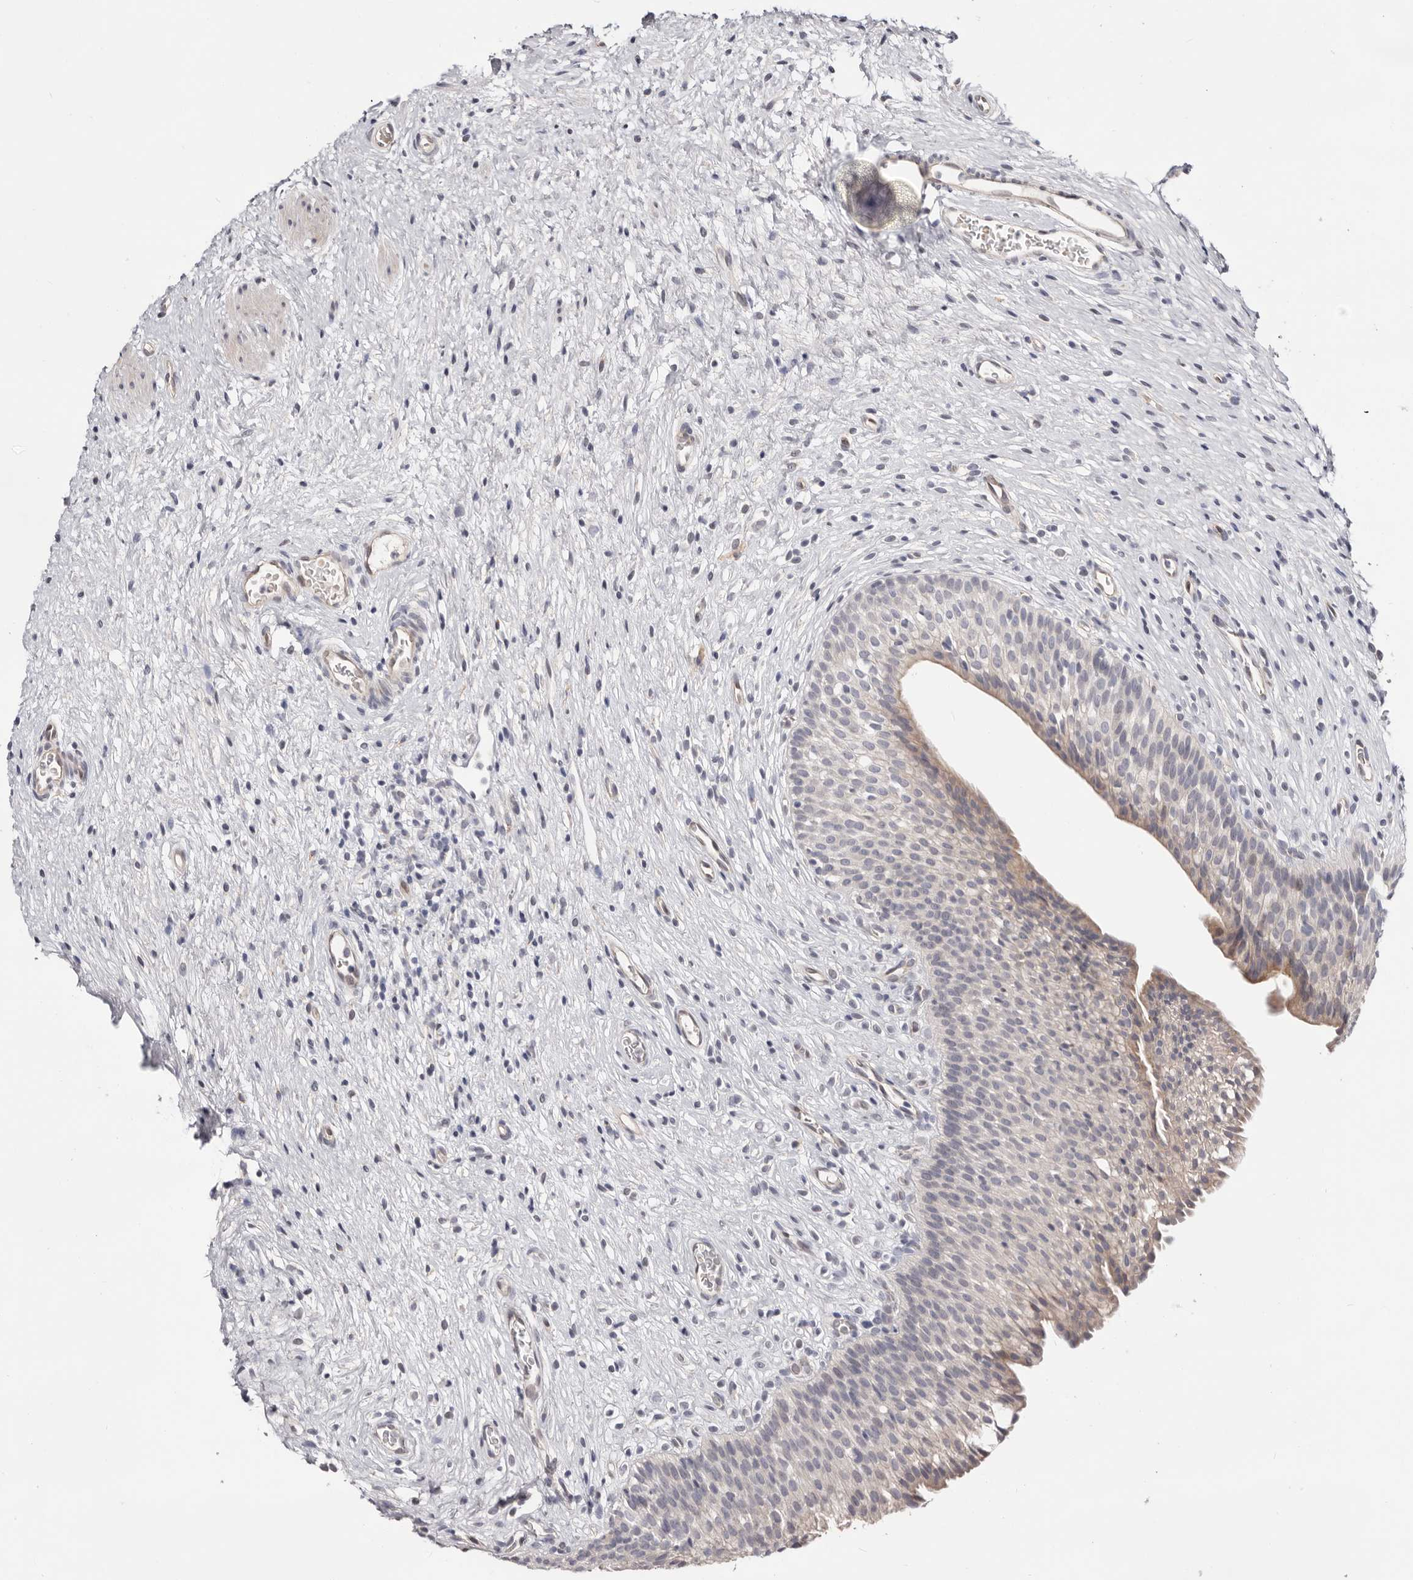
{"staining": {"intensity": "weak", "quantity": "<25%", "location": "cytoplasmic/membranous"}, "tissue": "urinary bladder", "cell_type": "Urothelial cells", "image_type": "normal", "snomed": [{"axis": "morphology", "description": "Normal tissue, NOS"}, {"axis": "topography", "description": "Urinary bladder"}], "caption": "IHC of unremarkable human urinary bladder demonstrates no staining in urothelial cells. (Stains: DAB (3,3'-diaminobenzidine) immunohistochemistry (IHC) with hematoxylin counter stain, Microscopy: brightfield microscopy at high magnification).", "gene": "USH1C", "patient": {"sex": "male", "age": 1}}